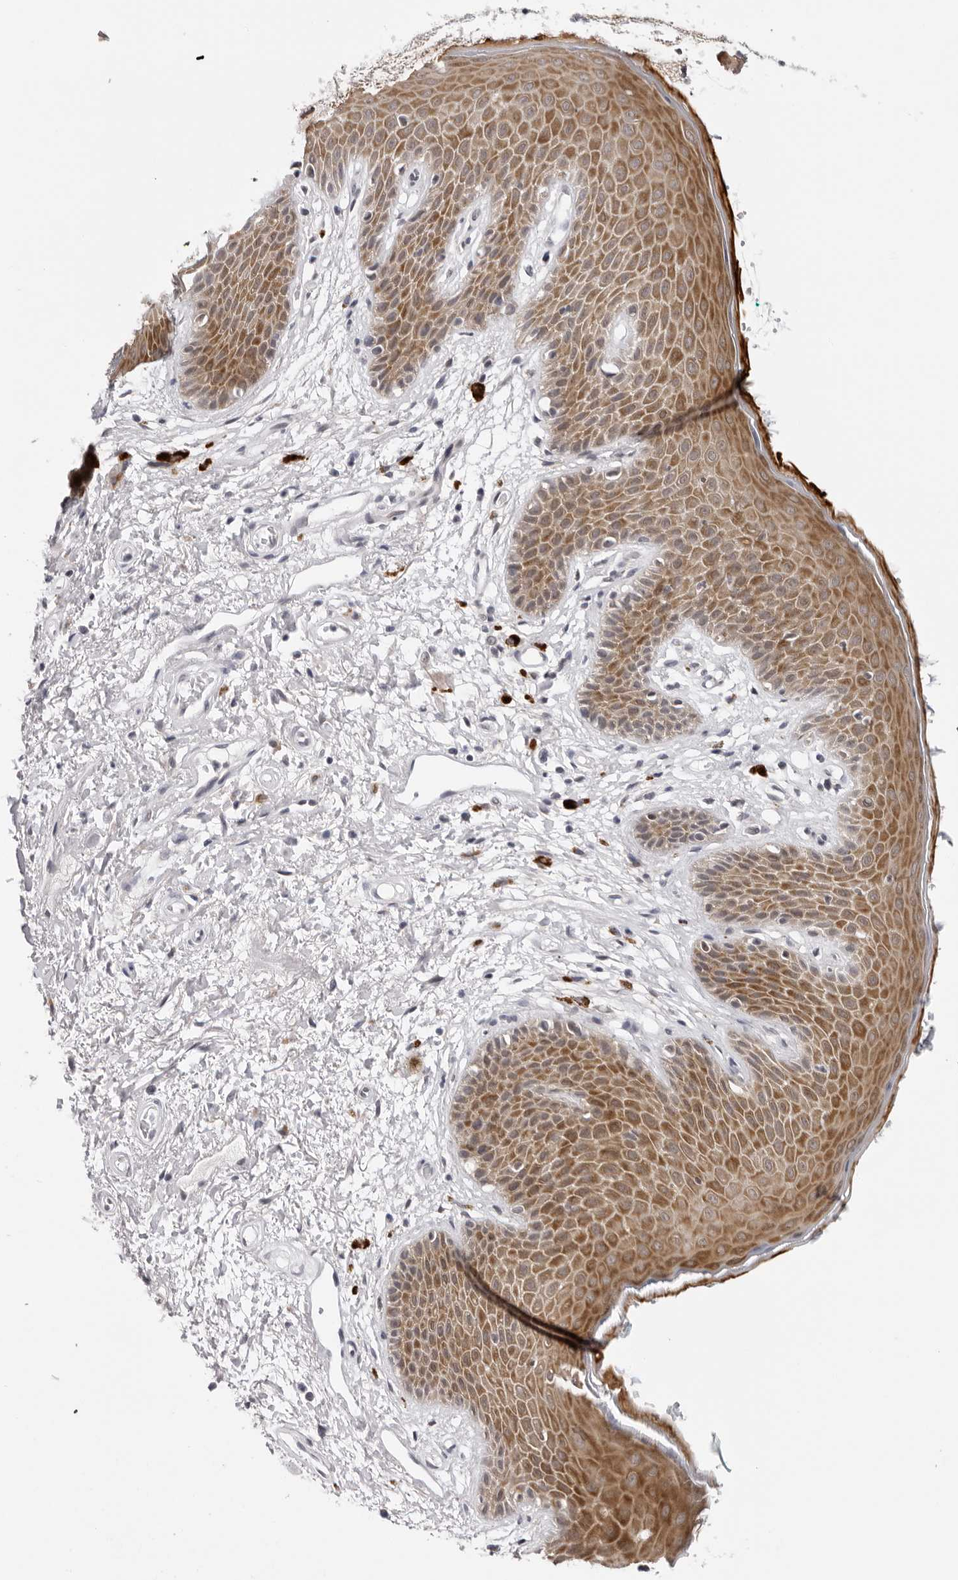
{"staining": {"intensity": "moderate", "quantity": ">75%", "location": "cytoplasmic/membranous"}, "tissue": "skin", "cell_type": "Epidermal cells", "image_type": "normal", "snomed": [{"axis": "morphology", "description": "Normal tissue, NOS"}, {"axis": "topography", "description": "Anal"}], "caption": "DAB immunohistochemical staining of unremarkable human skin reveals moderate cytoplasmic/membranous protein expression in approximately >75% of epidermal cells. The staining was performed using DAB, with brown indicating positive protein expression. Nuclei are stained blue with hematoxylin.", "gene": "PRUNE1", "patient": {"sex": "male", "age": 74}}